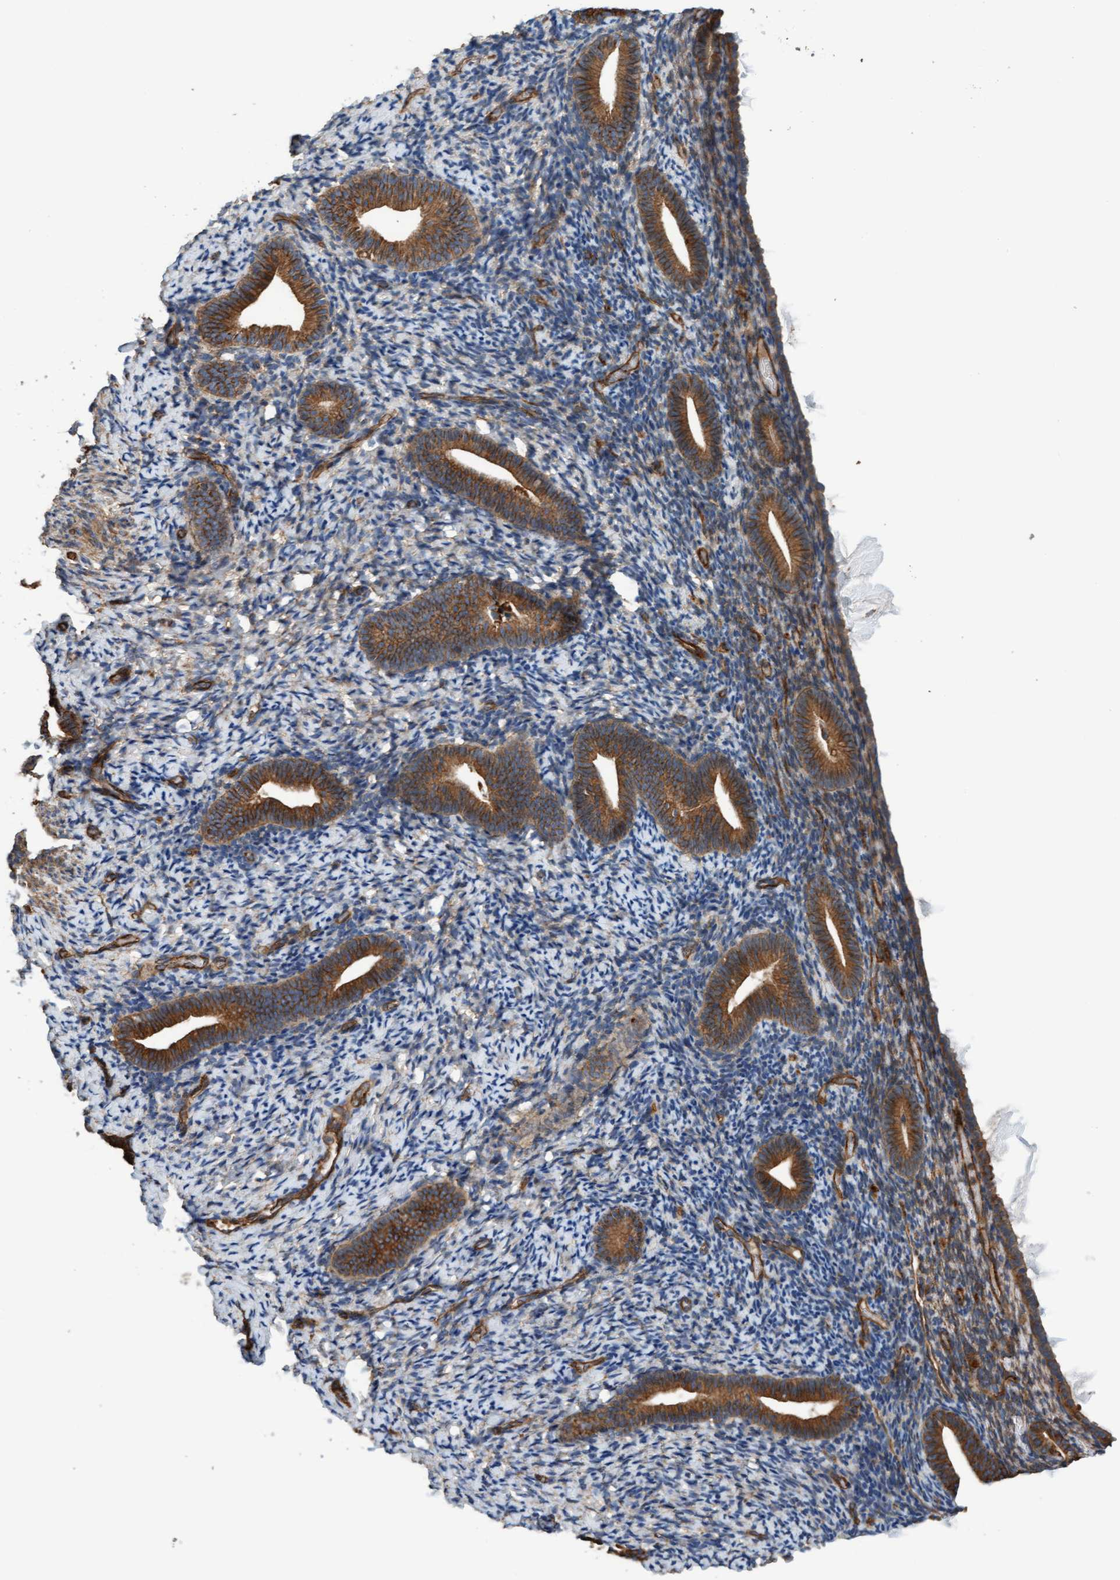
{"staining": {"intensity": "moderate", "quantity": ">75%", "location": "cytoplasmic/membranous"}, "tissue": "endometrium", "cell_type": "Cells in endometrial stroma", "image_type": "normal", "snomed": [{"axis": "morphology", "description": "Normal tissue, NOS"}, {"axis": "topography", "description": "Endometrium"}], "caption": "Immunohistochemistry (DAB) staining of benign endometrium reveals moderate cytoplasmic/membranous protein staining in about >75% of cells in endometrial stroma.", "gene": "STXBP4", "patient": {"sex": "female", "age": 51}}